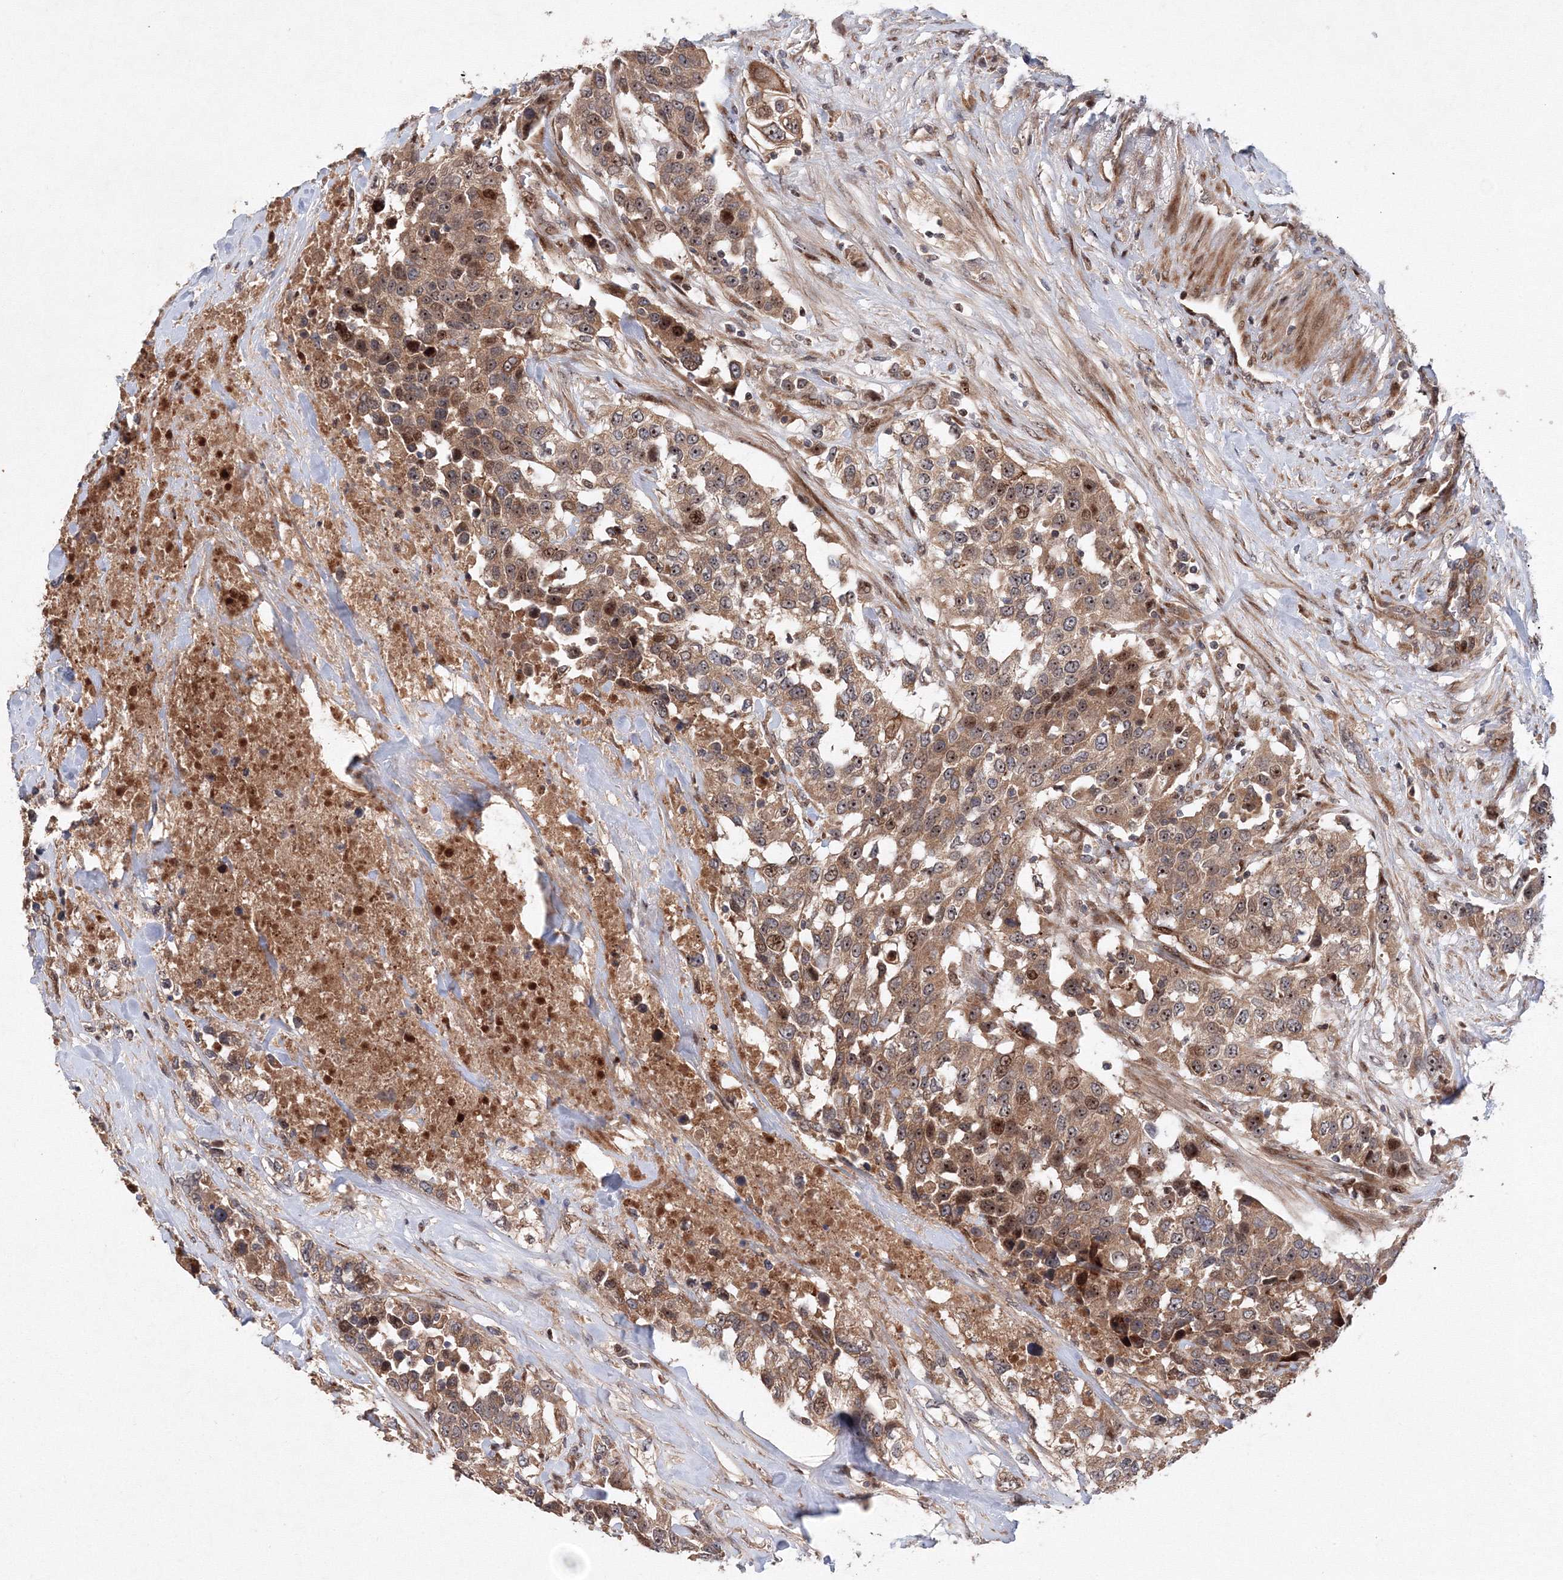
{"staining": {"intensity": "moderate", "quantity": ">75%", "location": "cytoplasmic/membranous,nuclear"}, "tissue": "urothelial cancer", "cell_type": "Tumor cells", "image_type": "cancer", "snomed": [{"axis": "morphology", "description": "Urothelial carcinoma, High grade"}, {"axis": "topography", "description": "Urinary bladder"}], "caption": "Immunohistochemical staining of high-grade urothelial carcinoma demonstrates medium levels of moderate cytoplasmic/membranous and nuclear protein positivity in about >75% of tumor cells. The staining was performed using DAB to visualize the protein expression in brown, while the nuclei were stained in blue with hematoxylin (Magnification: 20x).", "gene": "ANKAR", "patient": {"sex": "female", "age": 80}}